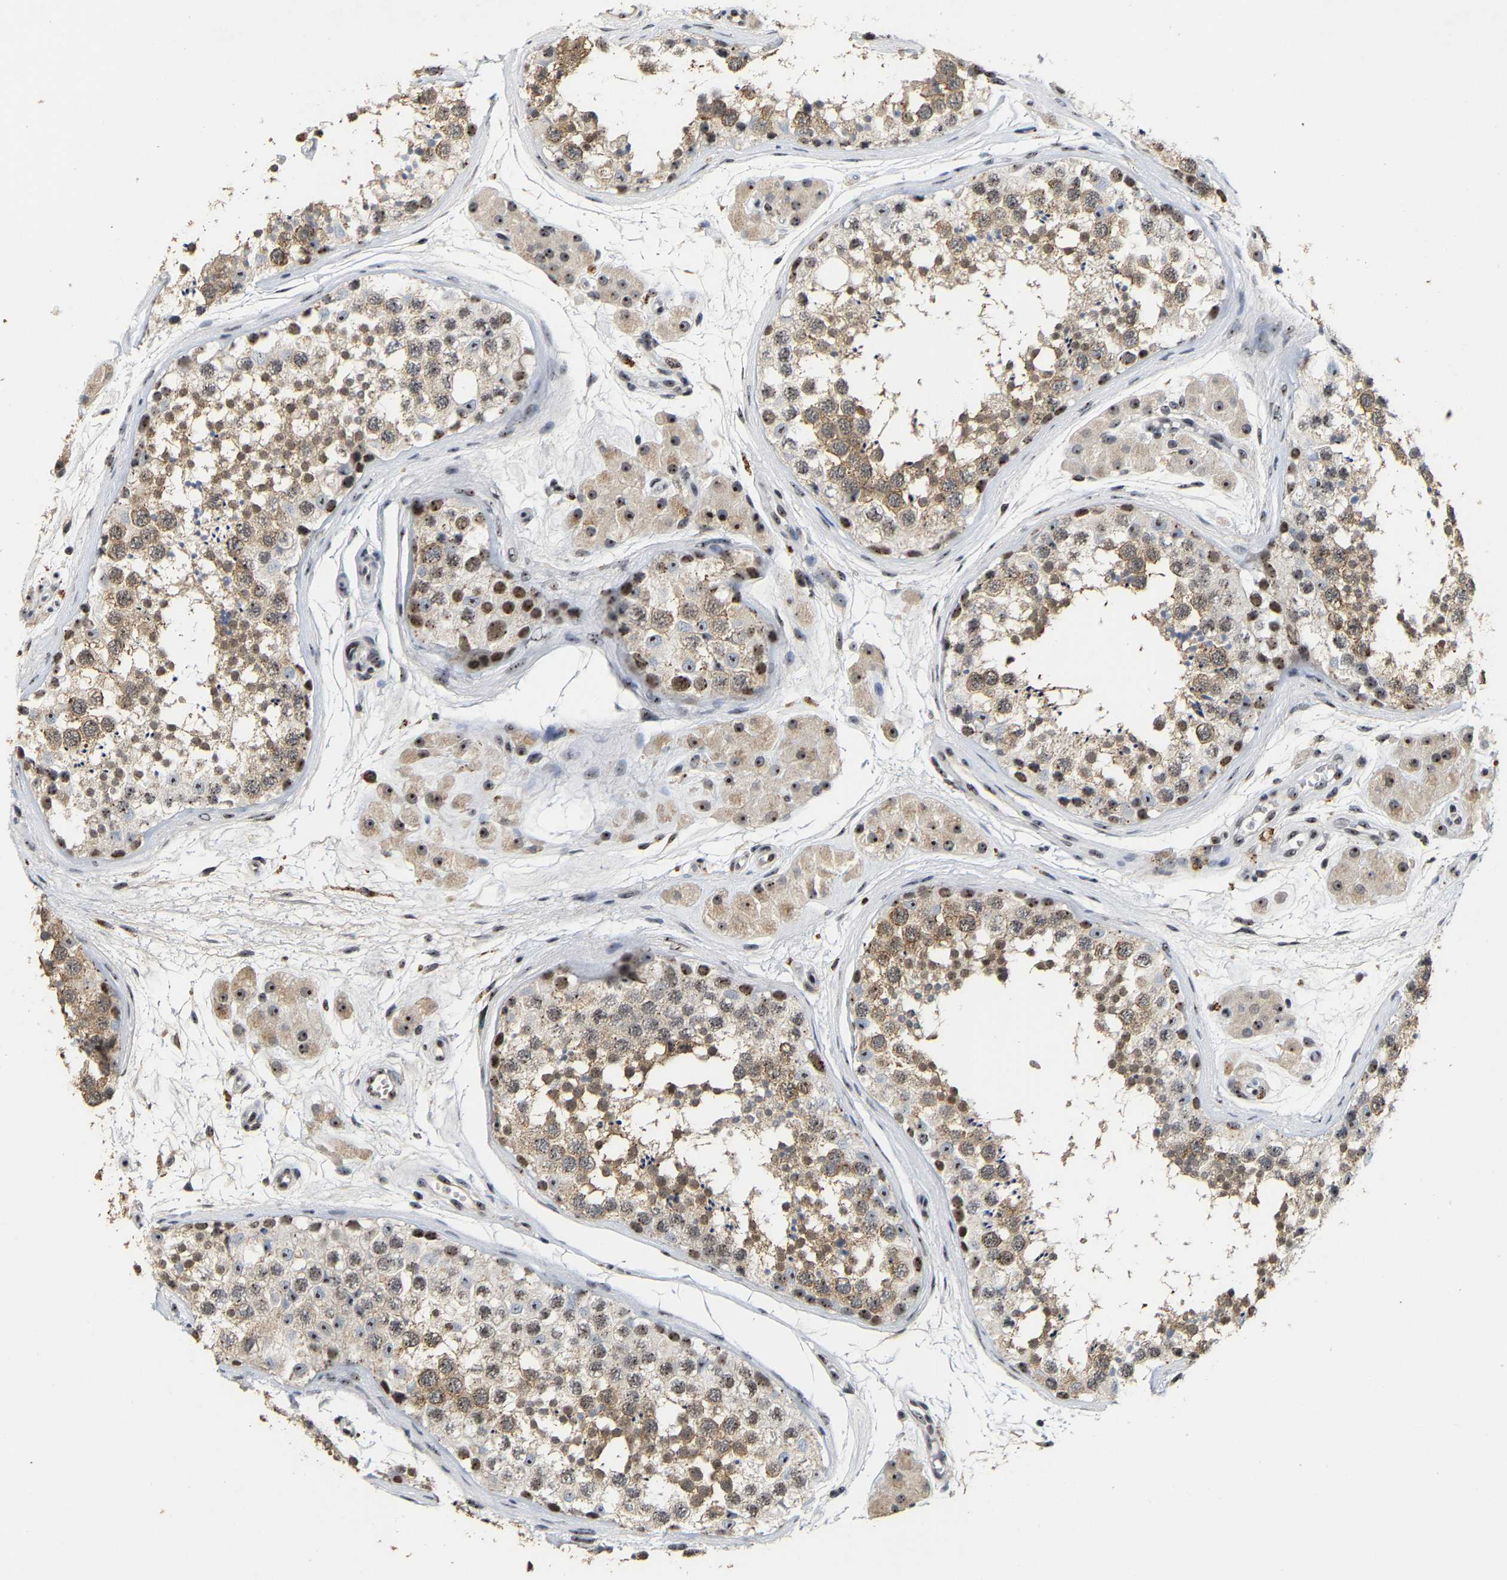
{"staining": {"intensity": "moderate", "quantity": ">75%", "location": "cytoplasmic/membranous,nuclear"}, "tissue": "testis", "cell_type": "Cells in seminiferous ducts", "image_type": "normal", "snomed": [{"axis": "morphology", "description": "Normal tissue, NOS"}, {"axis": "topography", "description": "Testis"}], "caption": "Protein staining reveals moderate cytoplasmic/membranous,nuclear staining in about >75% of cells in seminiferous ducts in unremarkable testis.", "gene": "NOP58", "patient": {"sex": "male", "age": 56}}